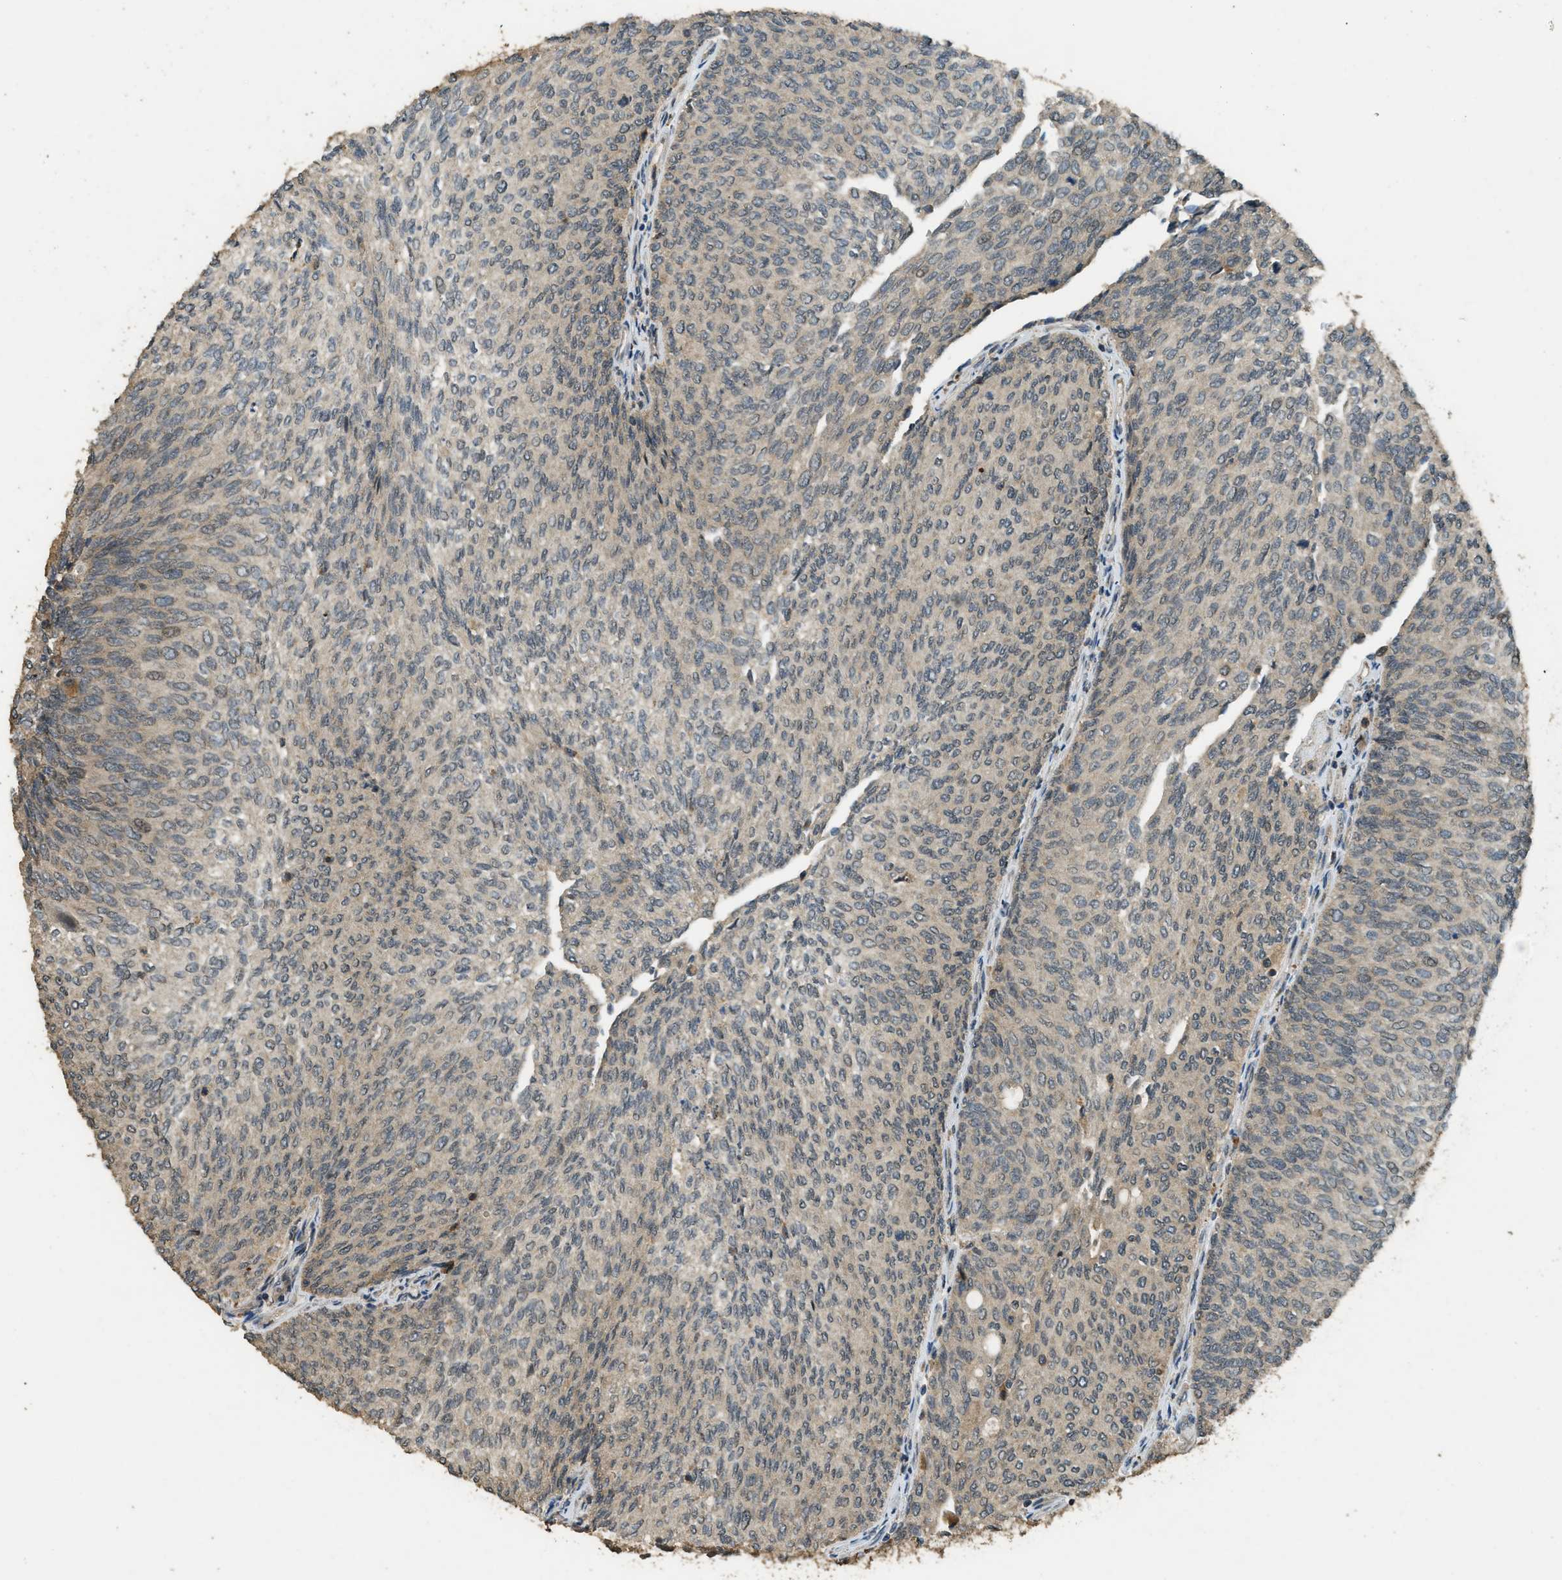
{"staining": {"intensity": "weak", "quantity": ">75%", "location": "cytoplasmic/membranous"}, "tissue": "urothelial cancer", "cell_type": "Tumor cells", "image_type": "cancer", "snomed": [{"axis": "morphology", "description": "Urothelial carcinoma, Low grade"}, {"axis": "topography", "description": "Urinary bladder"}], "caption": "Tumor cells demonstrate weak cytoplasmic/membranous positivity in about >75% of cells in low-grade urothelial carcinoma.", "gene": "PPP6R3", "patient": {"sex": "female", "age": 79}}